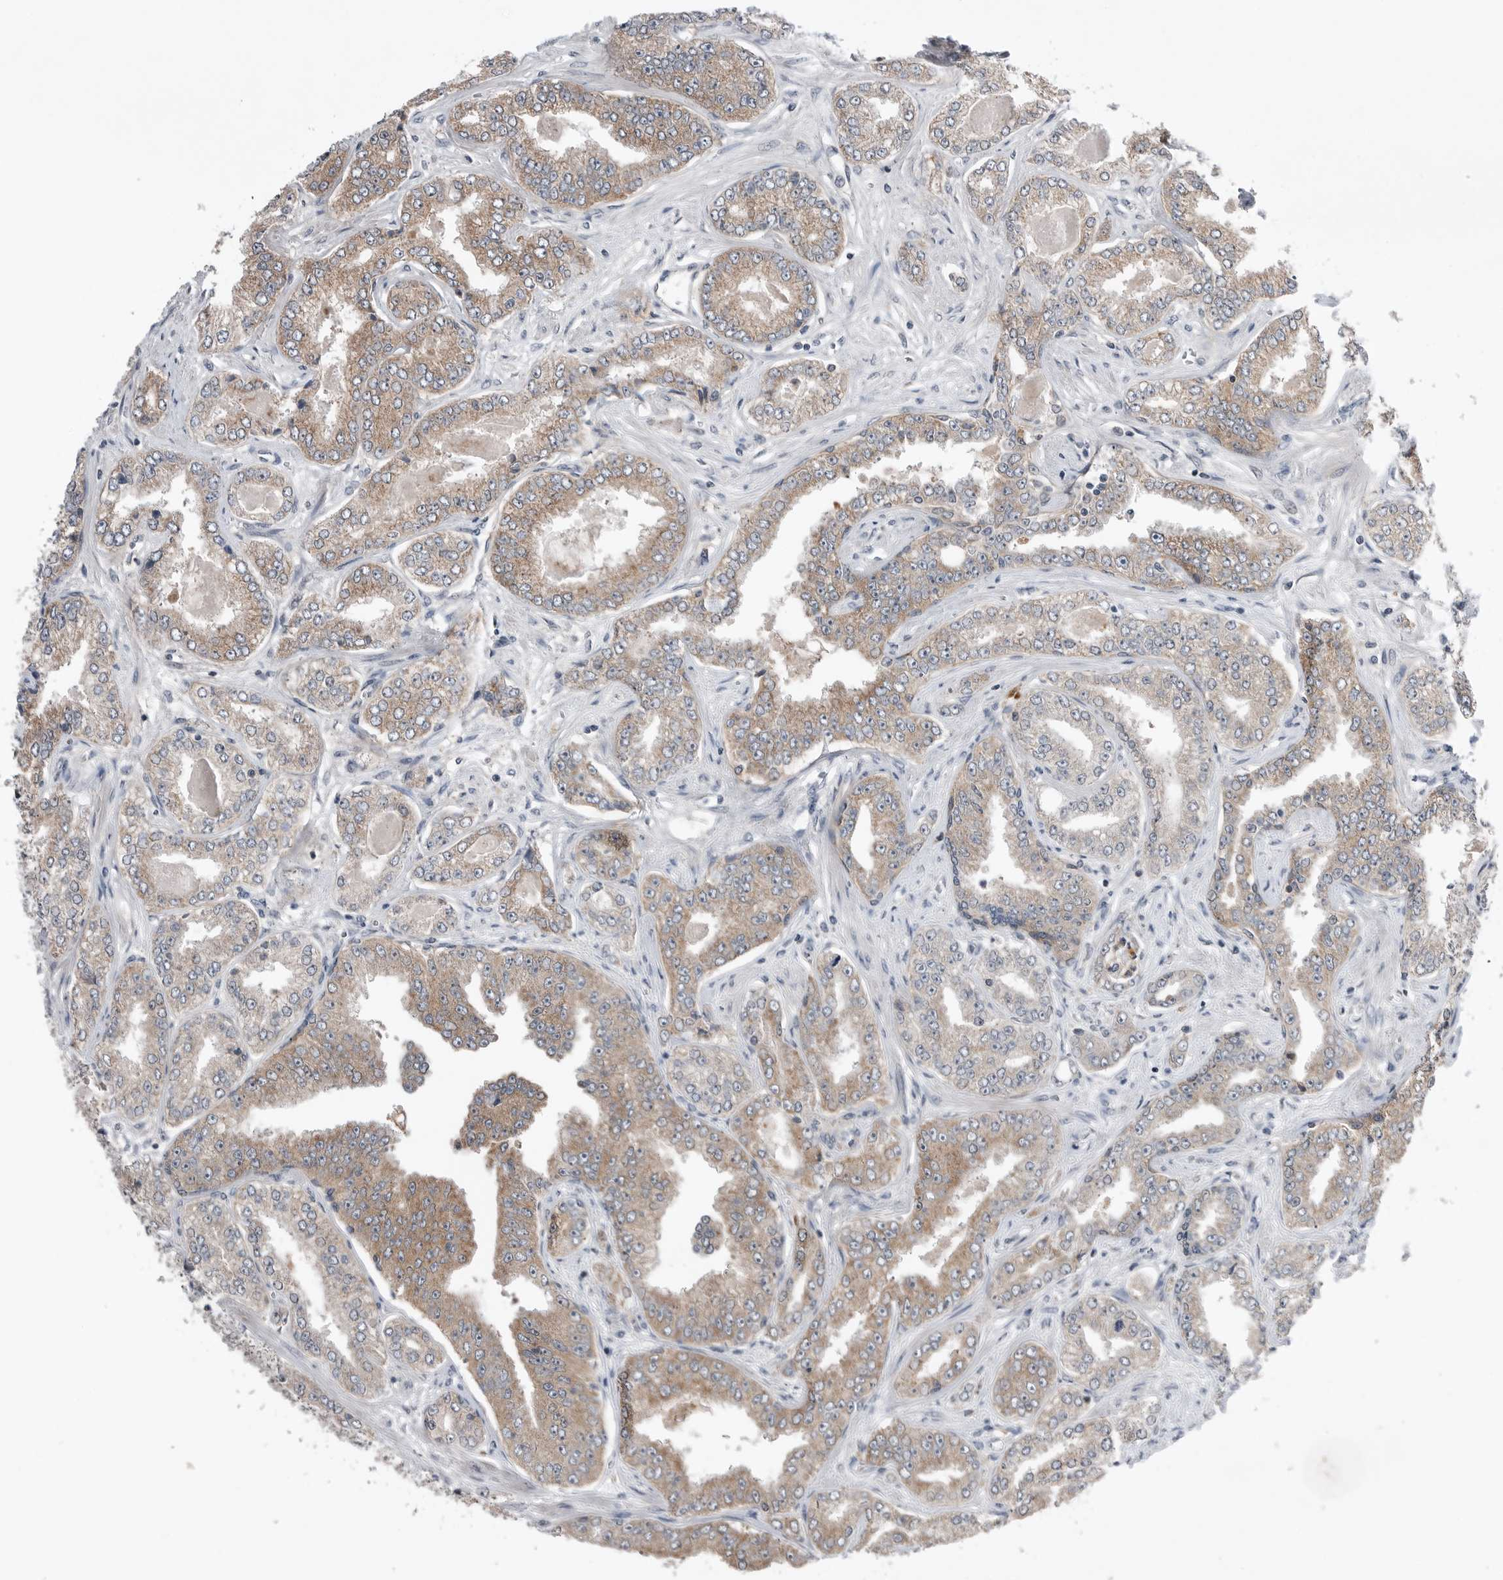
{"staining": {"intensity": "weak", "quantity": ">75%", "location": "cytoplasmic/membranous"}, "tissue": "prostate cancer", "cell_type": "Tumor cells", "image_type": "cancer", "snomed": [{"axis": "morphology", "description": "Adenocarcinoma, High grade"}, {"axis": "topography", "description": "Prostate"}], "caption": "Protein staining of prostate cancer tissue shows weak cytoplasmic/membranous expression in approximately >75% of tumor cells.", "gene": "NTAQ1", "patient": {"sex": "male", "age": 71}}